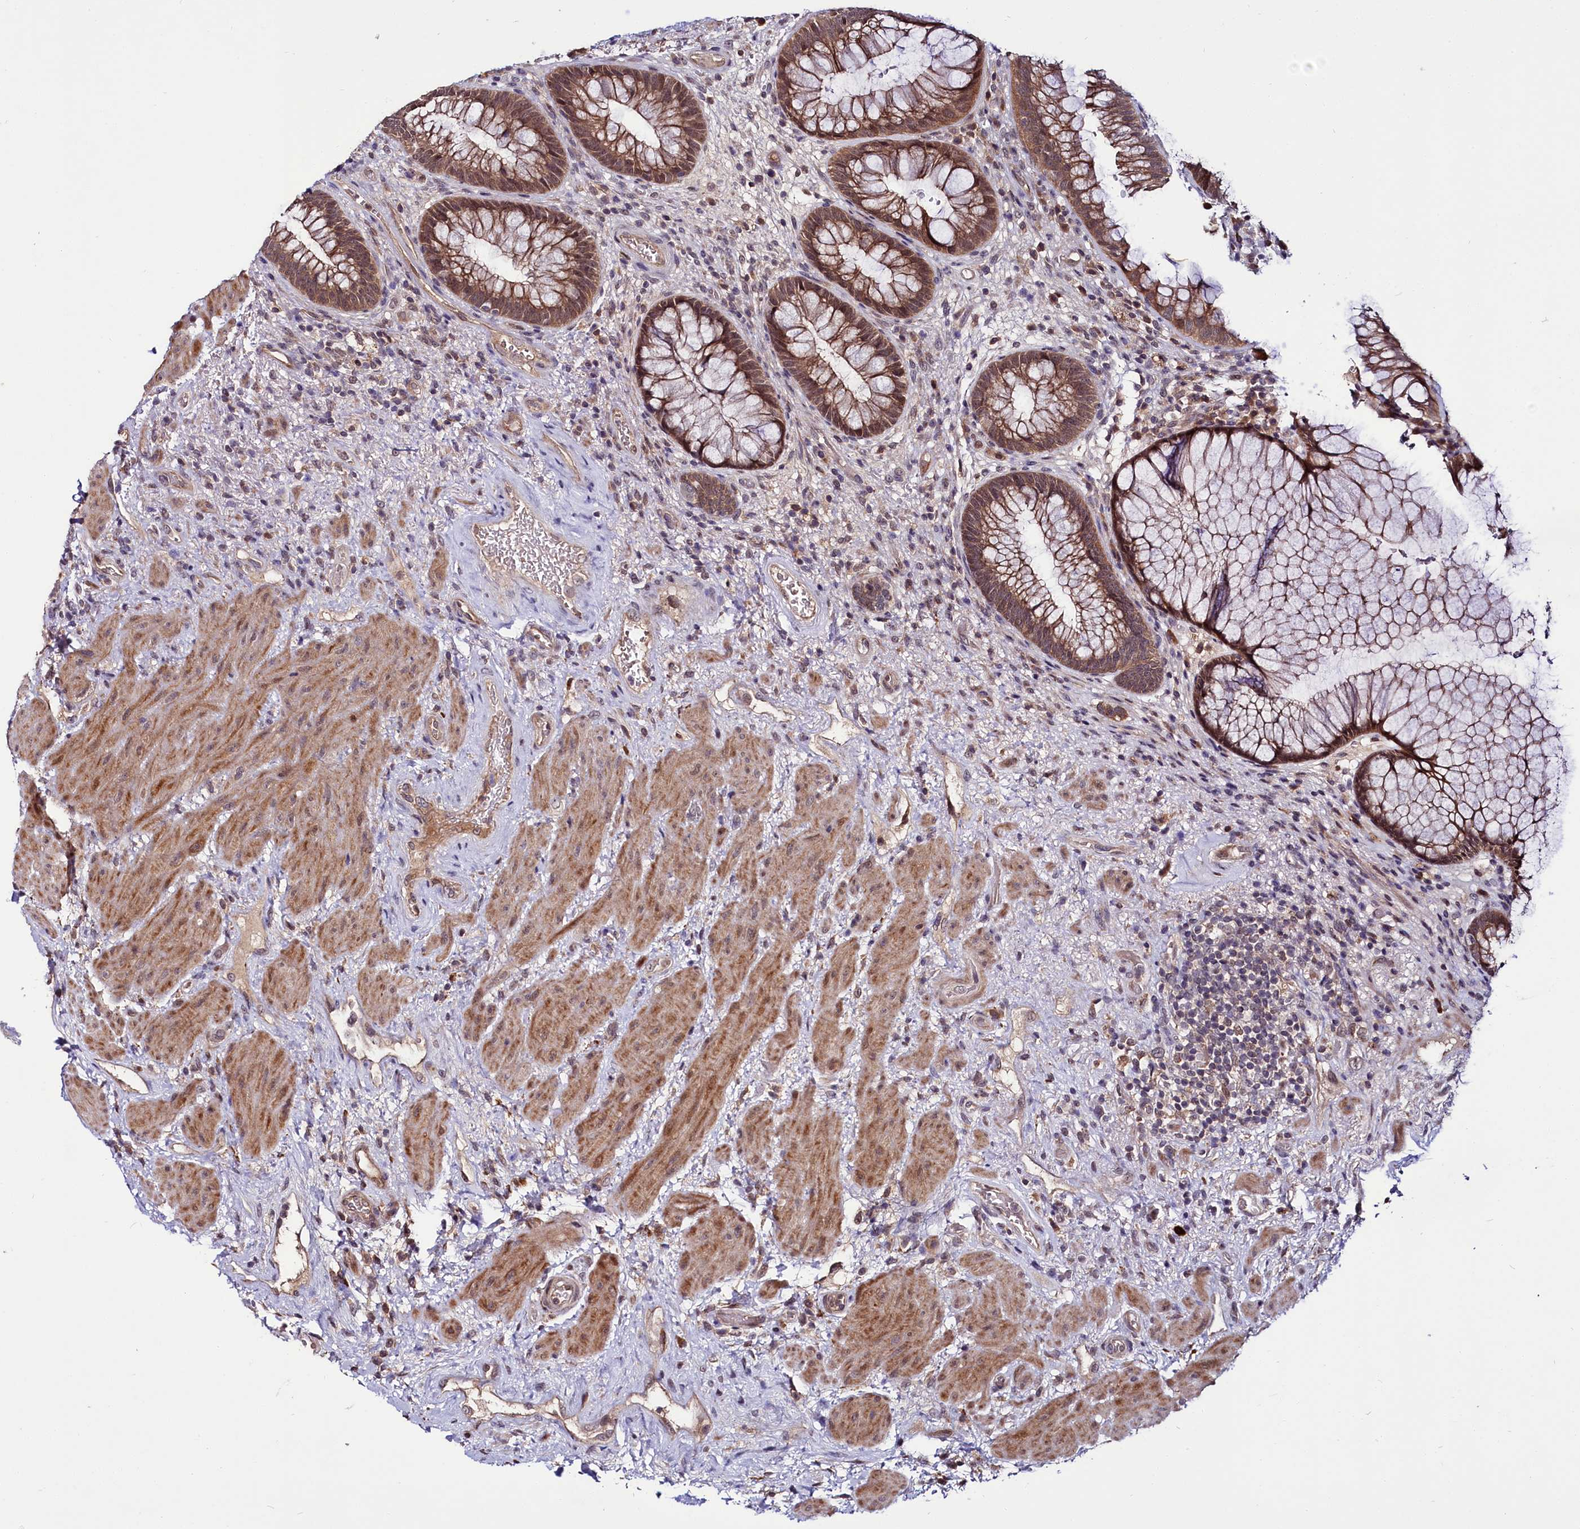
{"staining": {"intensity": "moderate", "quantity": ">75%", "location": "cytoplasmic/membranous,nuclear"}, "tissue": "rectum", "cell_type": "Glandular cells", "image_type": "normal", "snomed": [{"axis": "morphology", "description": "Normal tissue, NOS"}, {"axis": "topography", "description": "Rectum"}], "caption": "Unremarkable rectum was stained to show a protein in brown. There is medium levels of moderate cytoplasmic/membranous,nuclear expression in approximately >75% of glandular cells.", "gene": "UBE3A", "patient": {"sex": "male", "age": 51}}